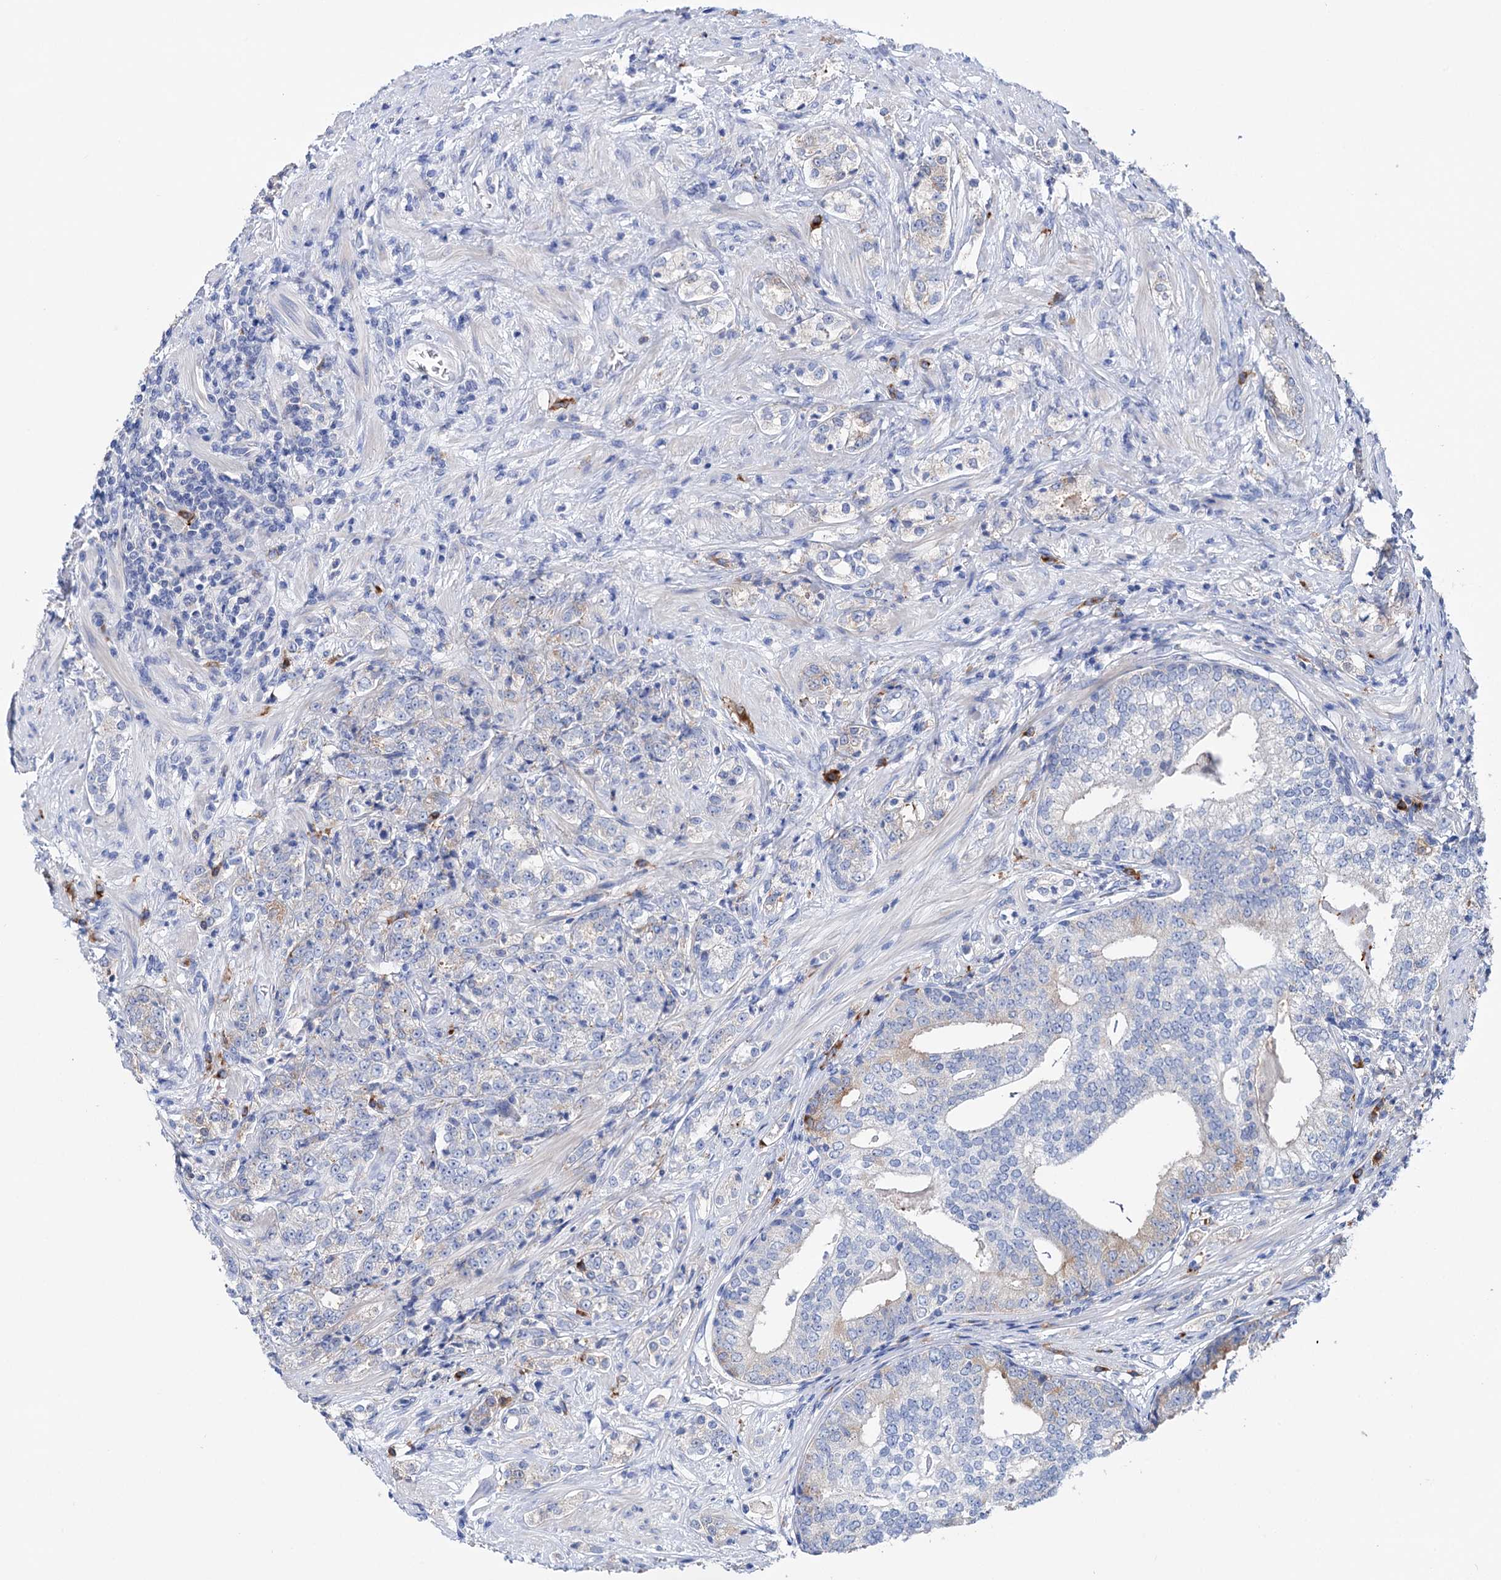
{"staining": {"intensity": "negative", "quantity": "none", "location": "none"}, "tissue": "prostate cancer", "cell_type": "Tumor cells", "image_type": "cancer", "snomed": [{"axis": "morphology", "description": "Adenocarcinoma, High grade"}, {"axis": "topography", "description": "Prostate"}], "caption": "This is an immunohistochemistry micrograph of human prostate cancer (adenocarcinoma (high-grade)). There is no staining in tumor cells.", "gene": "BBS4", "patient": {"sex": "male", "age": 69}}